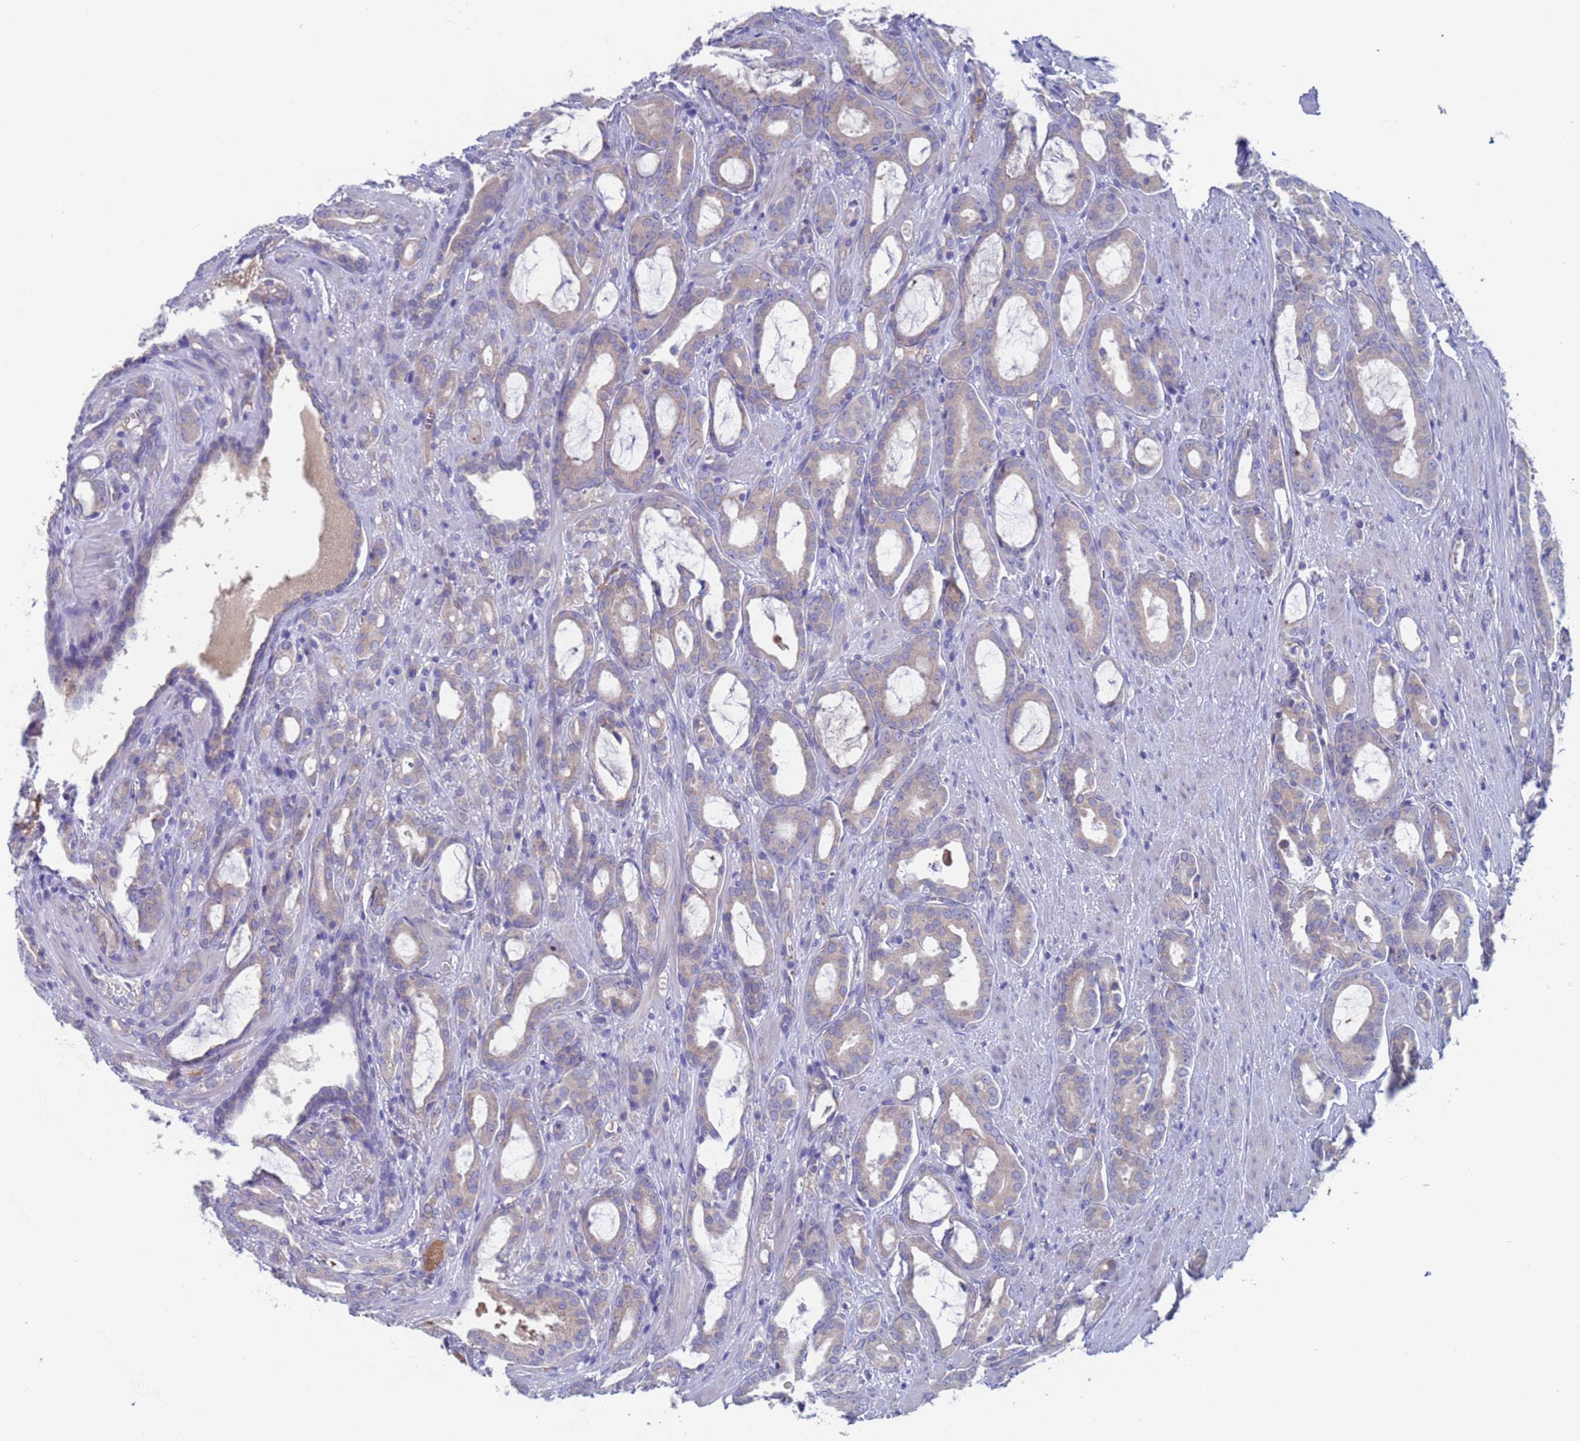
{"staining": {"intensity": "negative", "quantity": "none", "location": "none"}, "tissue": "prostate cancer", "cell_type": "Tumor cells", "image_type": "cancer", "snomed": [{"axis": "morphology", "description": "Adenocarcinoma, High grade"}, {"axis": "topography", "description": "Prostate"}], "caption": "Immunohistochemistry of prostate cancer demonstrates no staining in tumor cells.", "gene": "PET117", "patient": {"sex": "male", "age": 72}}